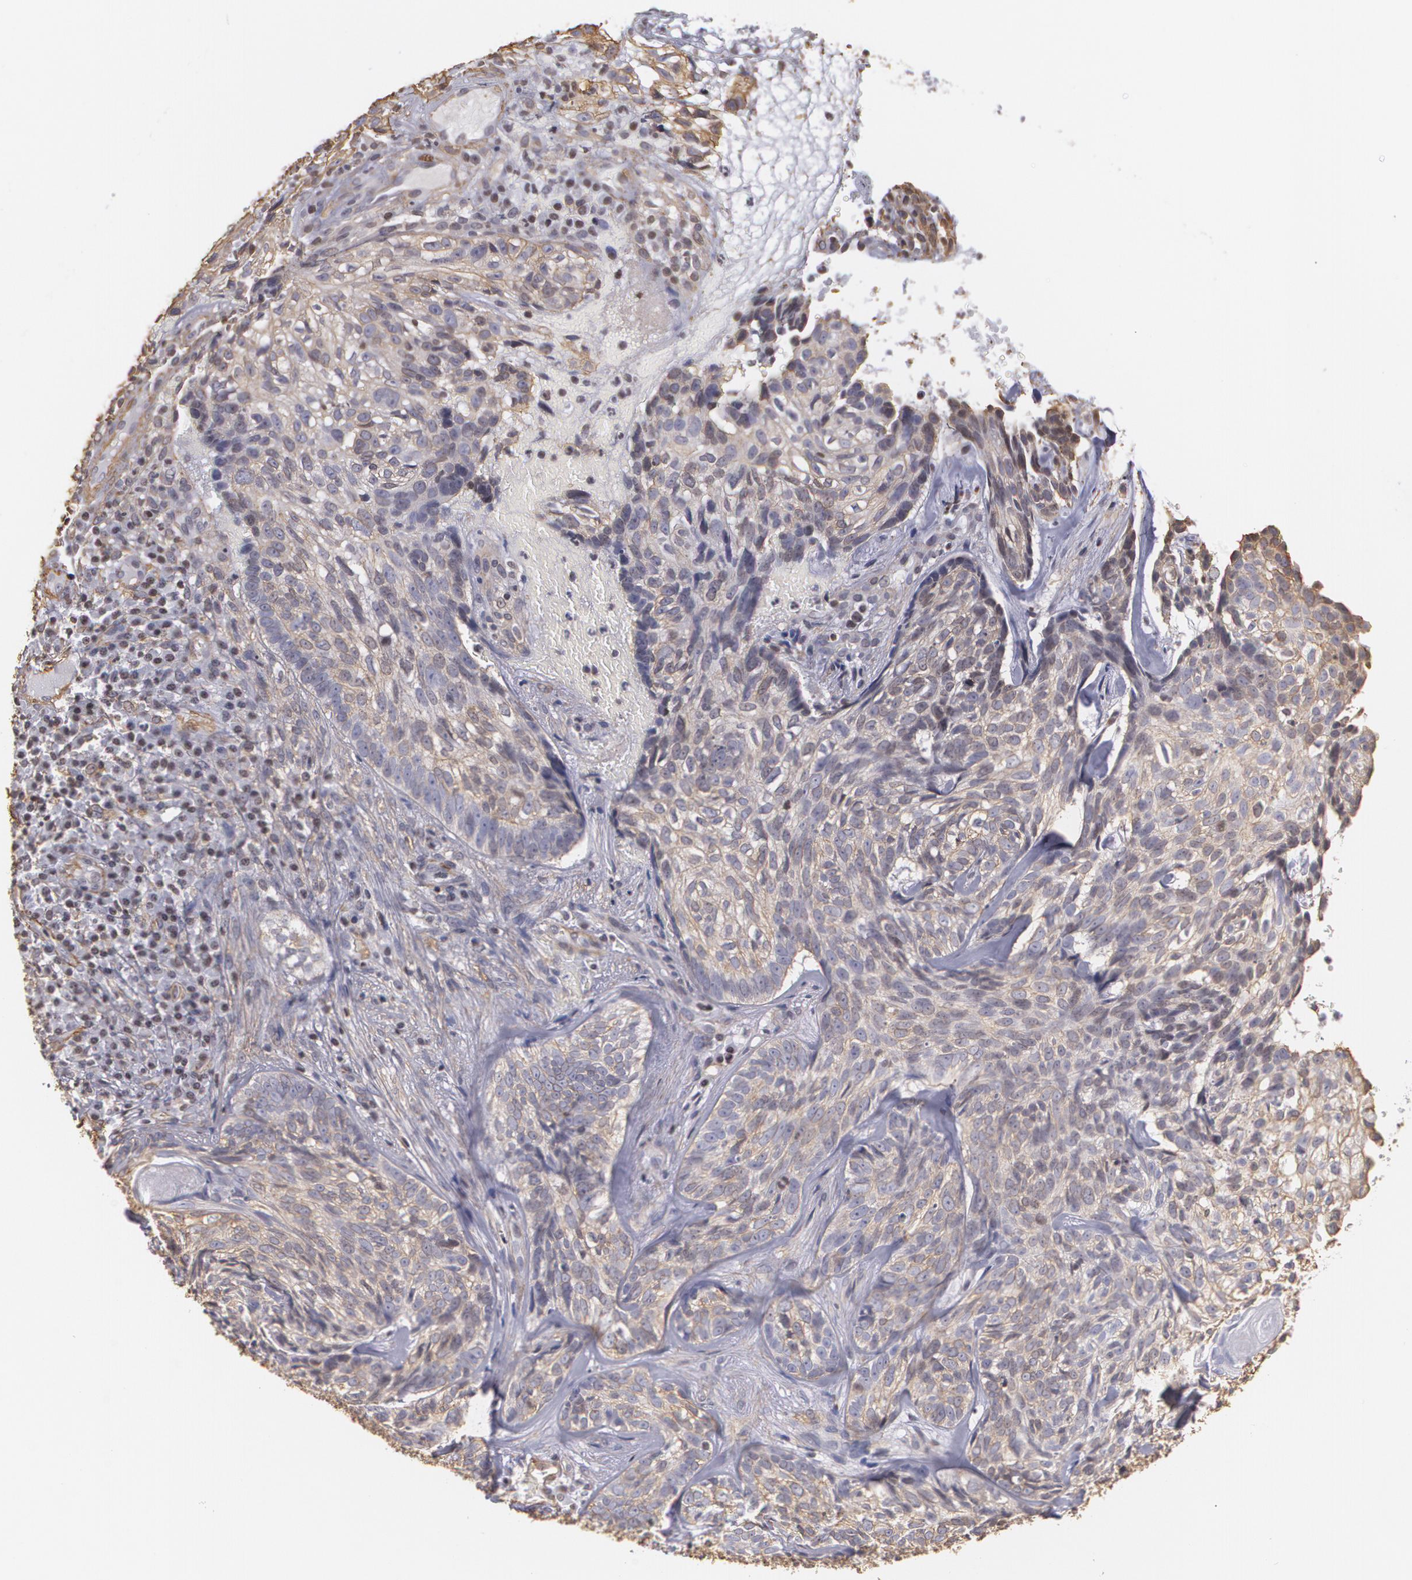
{"staining": {"intensity": "moderate", "quantity": ">75%", "location": "cytoplasmic/membranous"}, "tissue": "skin cancer", "cell_type": "Tumor cells", "image_type": "cancer", "snomed": [{"axis": "morphology", "description": "Basal cell carcinoma"}, {"axis": "topography", "description": "Skin"}], "caption": "IHC of human basal cell carcinoma (skin) displays medium levels of moderate cytoplasmic/membranous positivity in about >75% of tumor cells.", "gene": "VAMP1", "patient": {"sex": "male", "age": 72}}